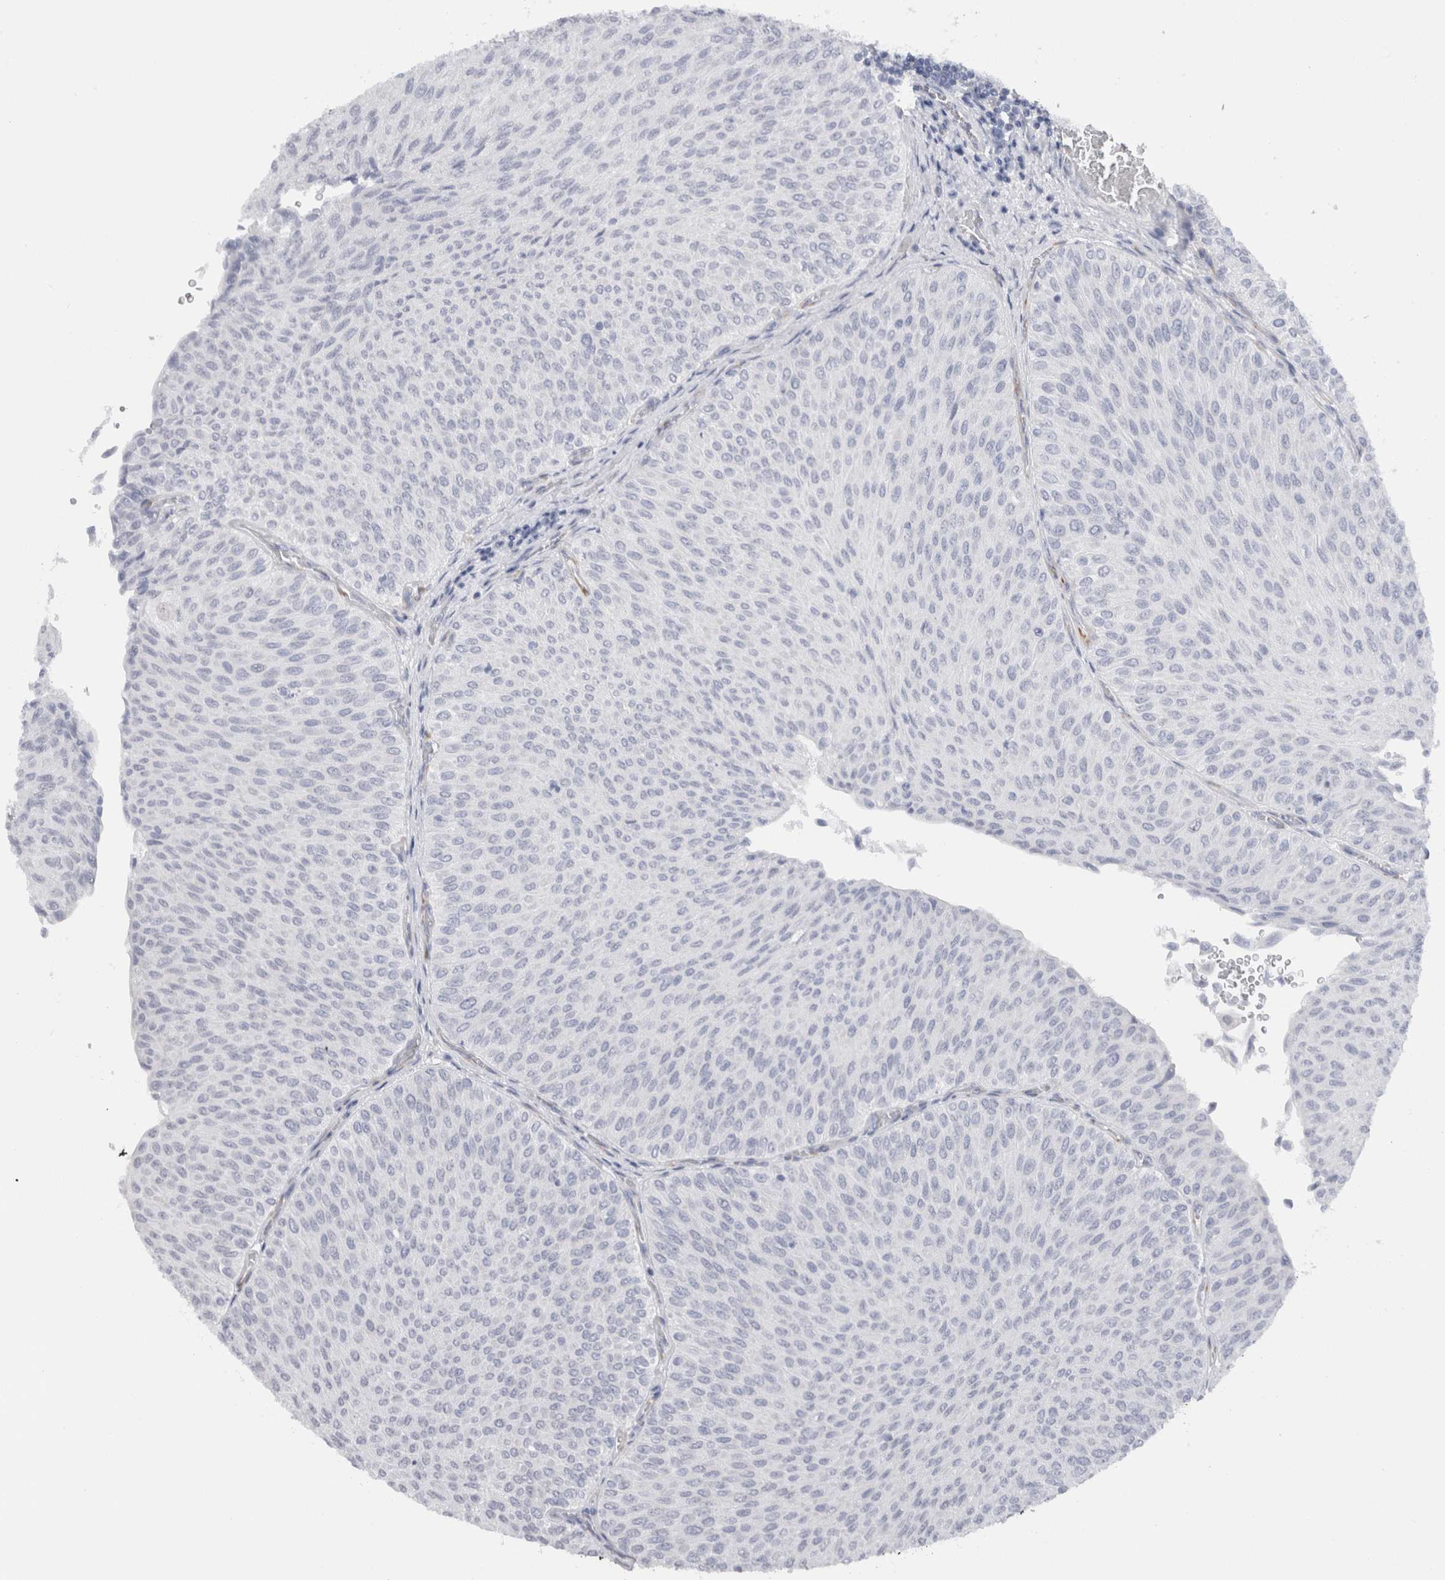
{"staining": {"intensity": "negative", "quantity": "none", "location": "none"}, "tissue": "urothelial cancer", "cell_type": "Tumor cells", "image_type": "cancer", "snomed": [{"axis": "morphology", "description": "Urothelial carcinoma, Low grade"}, {"axis": "topography", "description": "Urinary bladder"}], "caption": "This is an IHC histopathology image of human urothelial carcinoma (low-grade). There is no staining in tumor cells.", "gene": "C9orf50", "patient": {"sex": "male", "age": 78}}